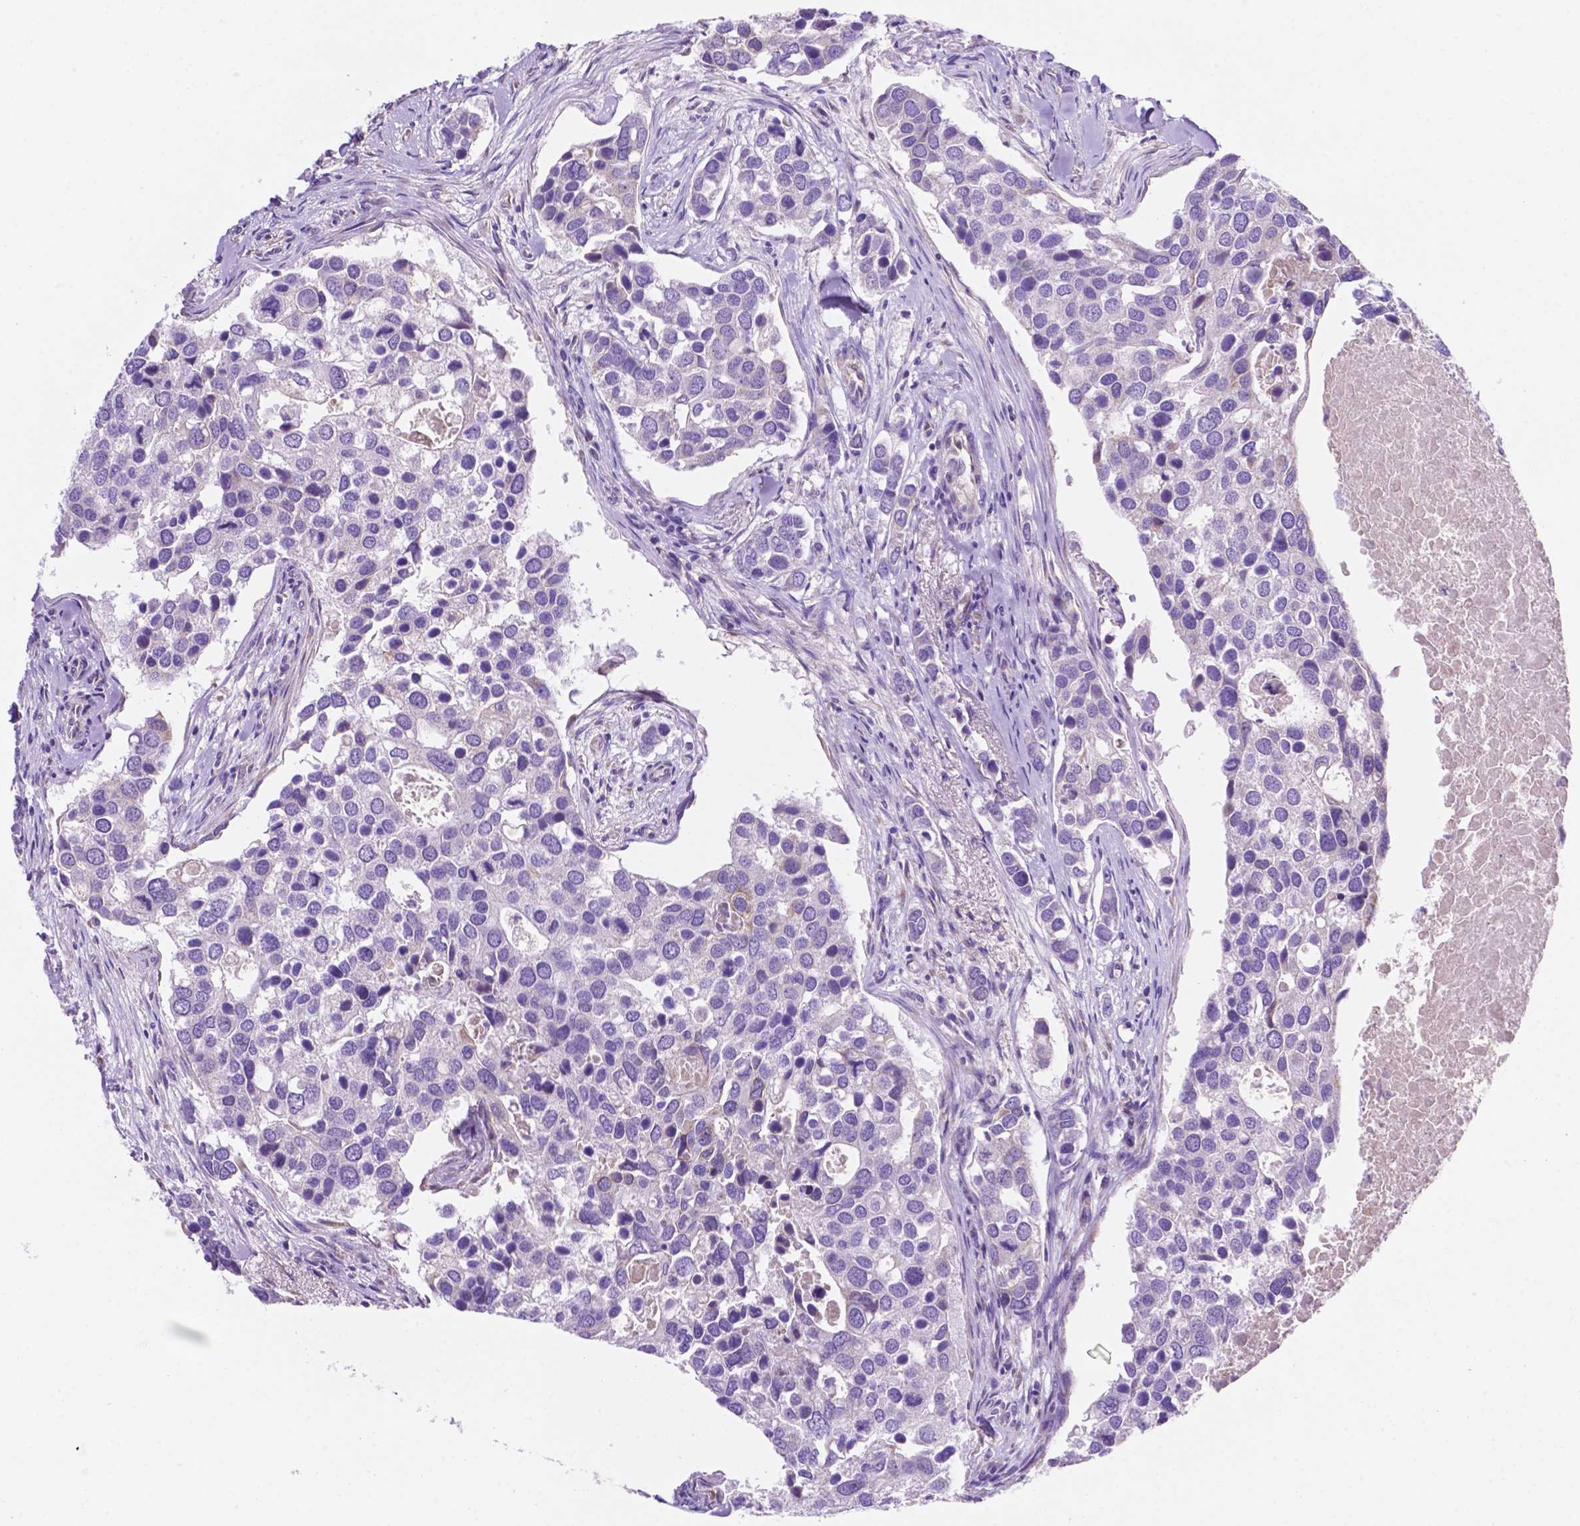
{"staining": {"intensity": "negative", "quantity": "none", "location": "none"}, "tissue": "breast cancer", "cell_type": "Tumor cells", "image_type": "cancer", "snomed": [{"axis": "morphology", "description": "Duct carcinoma"}, {"axis": "topography", "description": "Breast"}], "caption": "Tumor cells show no significant staining in breast cancer. (DAB (3,3'-diaminobenzidine) immunohistochemistry (IHC) visualized using brightfield microscopy, high magnification).", "gene": "CEACAM7", "patient": {"sex": "female", "age": 83}}